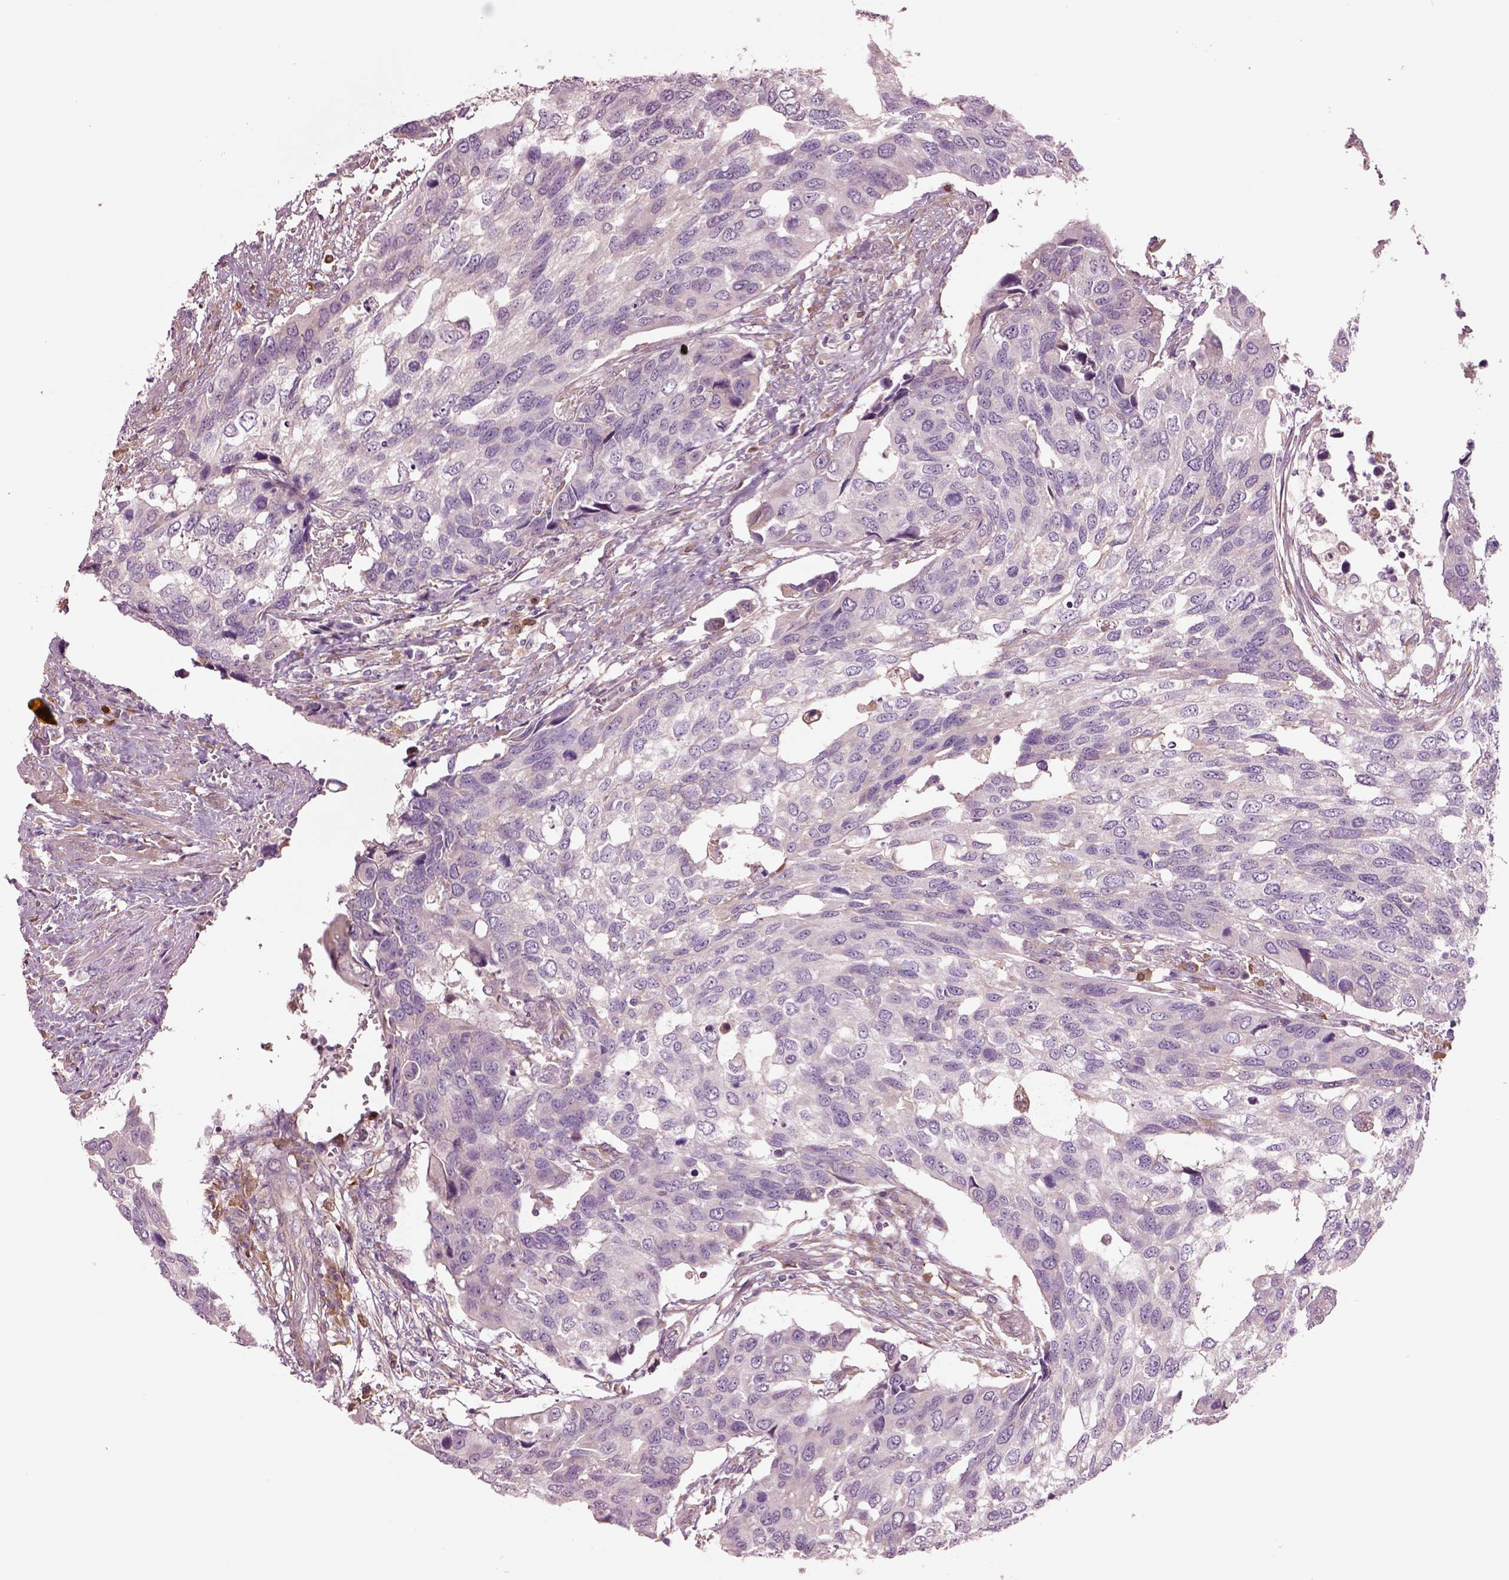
{"staining": {"intensity": "negative", "quantity": "none", "location": "none"}, "tissue": "urothelial cancer", "cell_type": "Tumor cells", "image_type": "cancer", "snomed": [{"axis": "morphology", "description": "Urothelial carcinoma, High grade"}, {"axis": "topography", "description": "Urinary bladder"}], "caption": "Tumor cells are negative for brown protein staining in urothelial carcinoma (high-grade).", "gene": "HTR1B", "patient": {"sex": "male", "age": 60}}